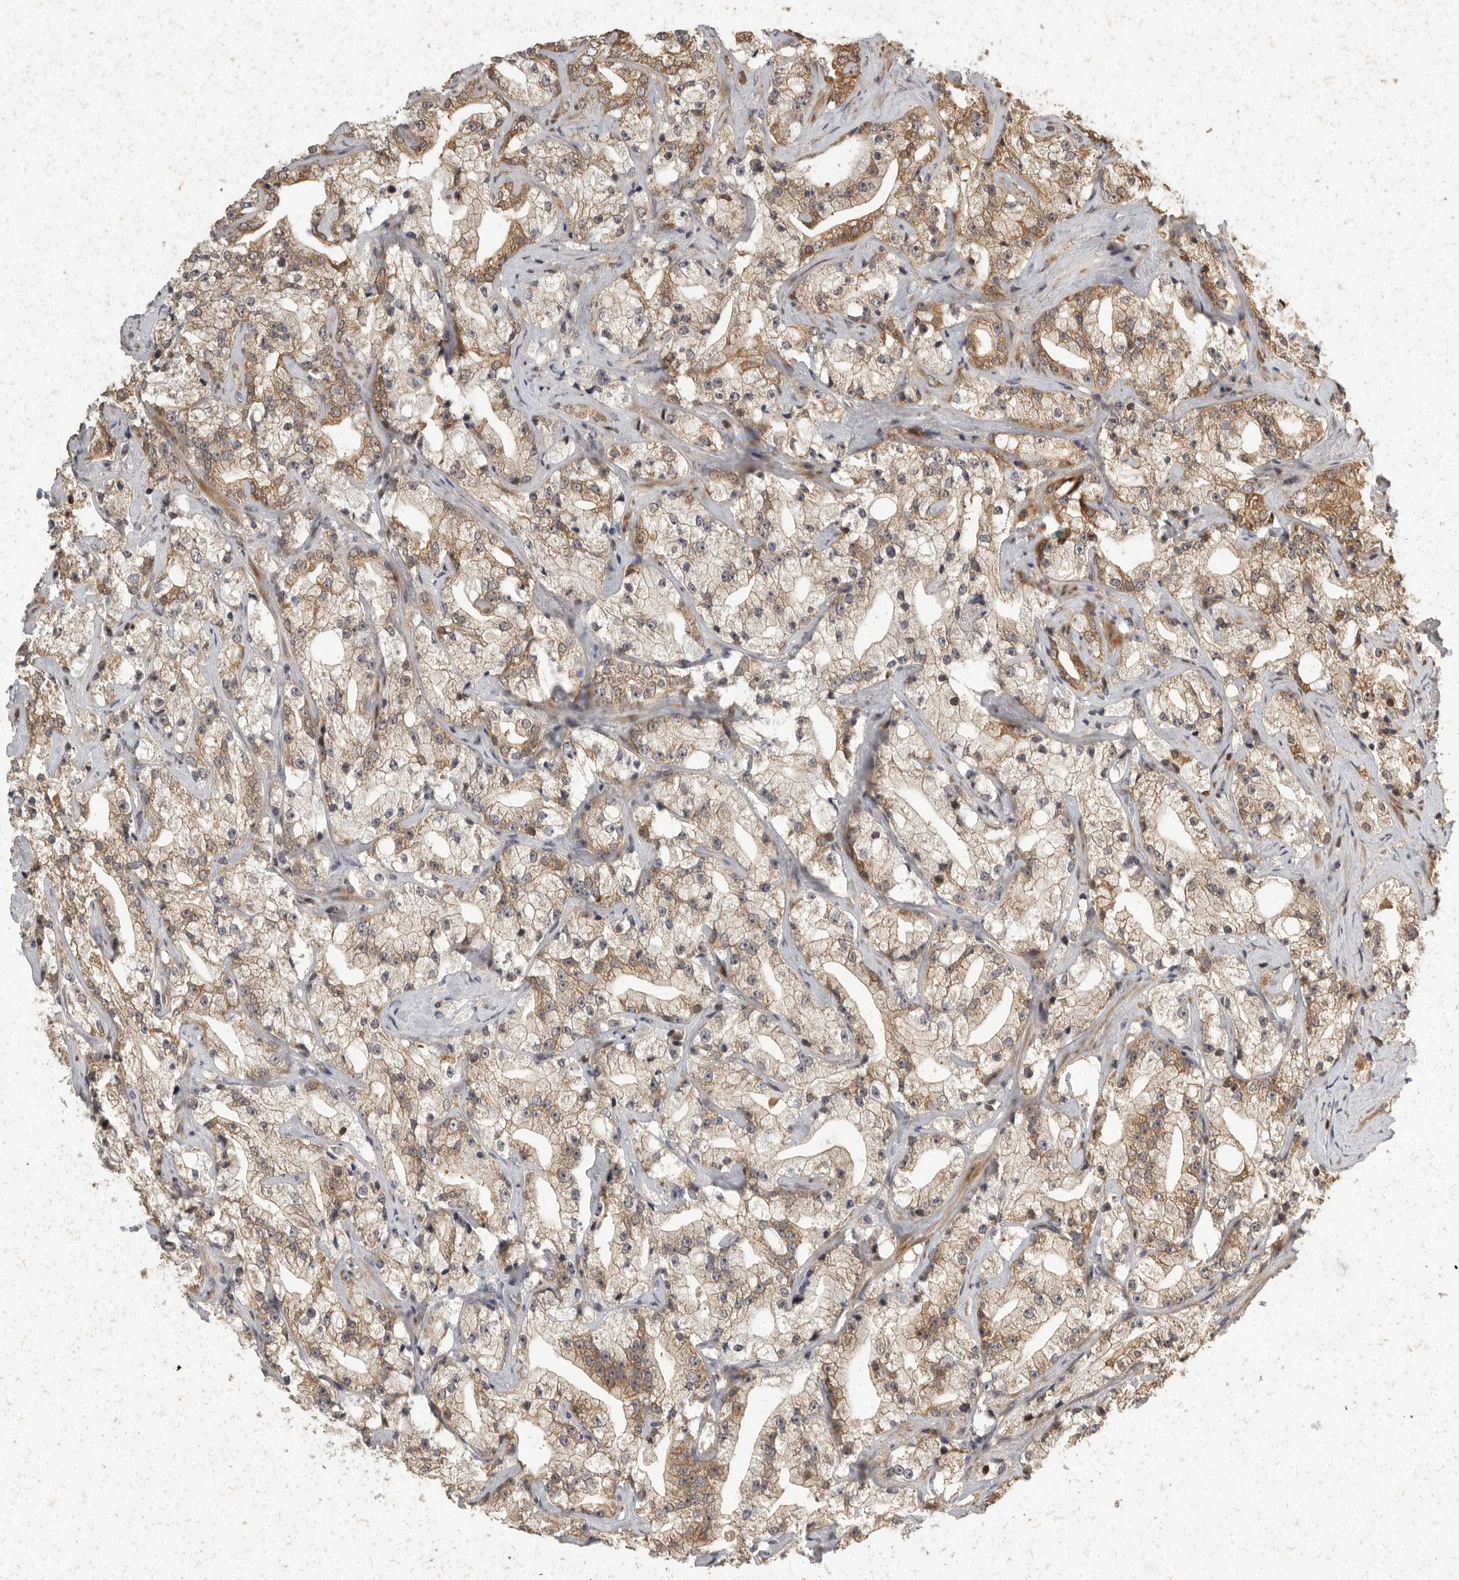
{"staining": {"intensity": "weak", "quantity": ">75%", "location": "cytoplasmic/membranous"}, "tissue": "prostate cancer", "cell_type": "Tumor cells", "image_type": "cancer", "snomed": [{"axis": "morphology", "description": "Adenocarcinoma, High grade"}, {"axis": "topography", "description": "Prostate"}], "caption": "Weak cytoplasmic/membranous positivity for a protein is present in approximately >75% of tumor cells of prostate high-grade adenocarcinoma using immunohistochemistry.", "gene": "SWT1", "patient": {"sex": "male", "age": 64}}